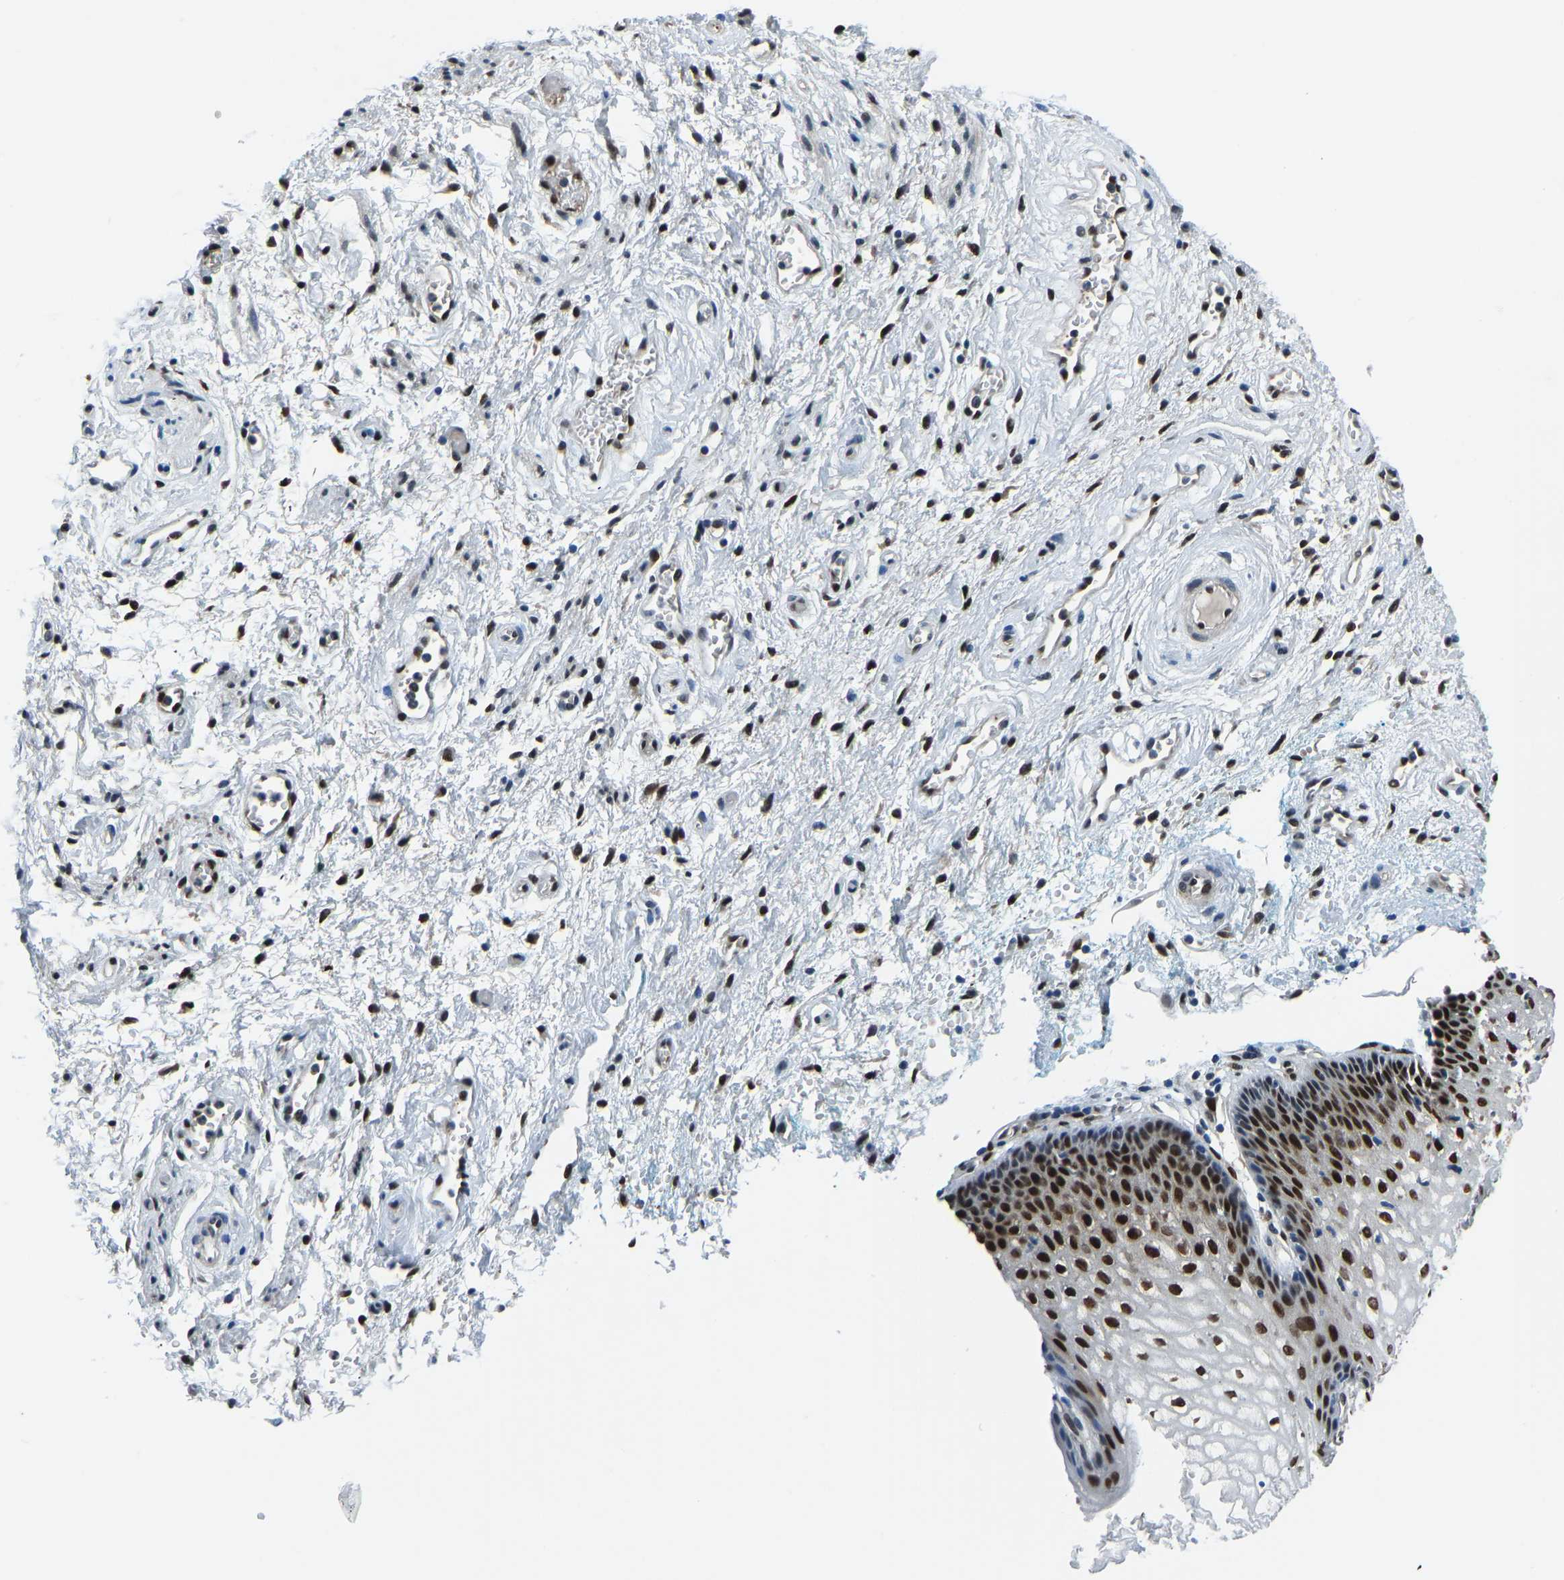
{"staining": {"intensity": "strong", "quantity": ">75%", "location": "nuclear"}, "tissue": "vagina", "cell_type": "Squamous epithelial cells", "image_type": "normal", "snomed": [{"axis": "morphology", "description": "Normal tissue, NOS"}, {"axis": "topography", "description": "Vagina"}], "caption": "DAB (3,3'-diaminobenzidine) immunohistochemical staining of benign human vagina shows strong nuclear protein positivity in approximately >75% of squamous epithelial cells. (DAB IHC, brown staining for protein, blue staining for nuclei).", "gene": "FOS", "patient": {"sex": "female", "age": 34}}